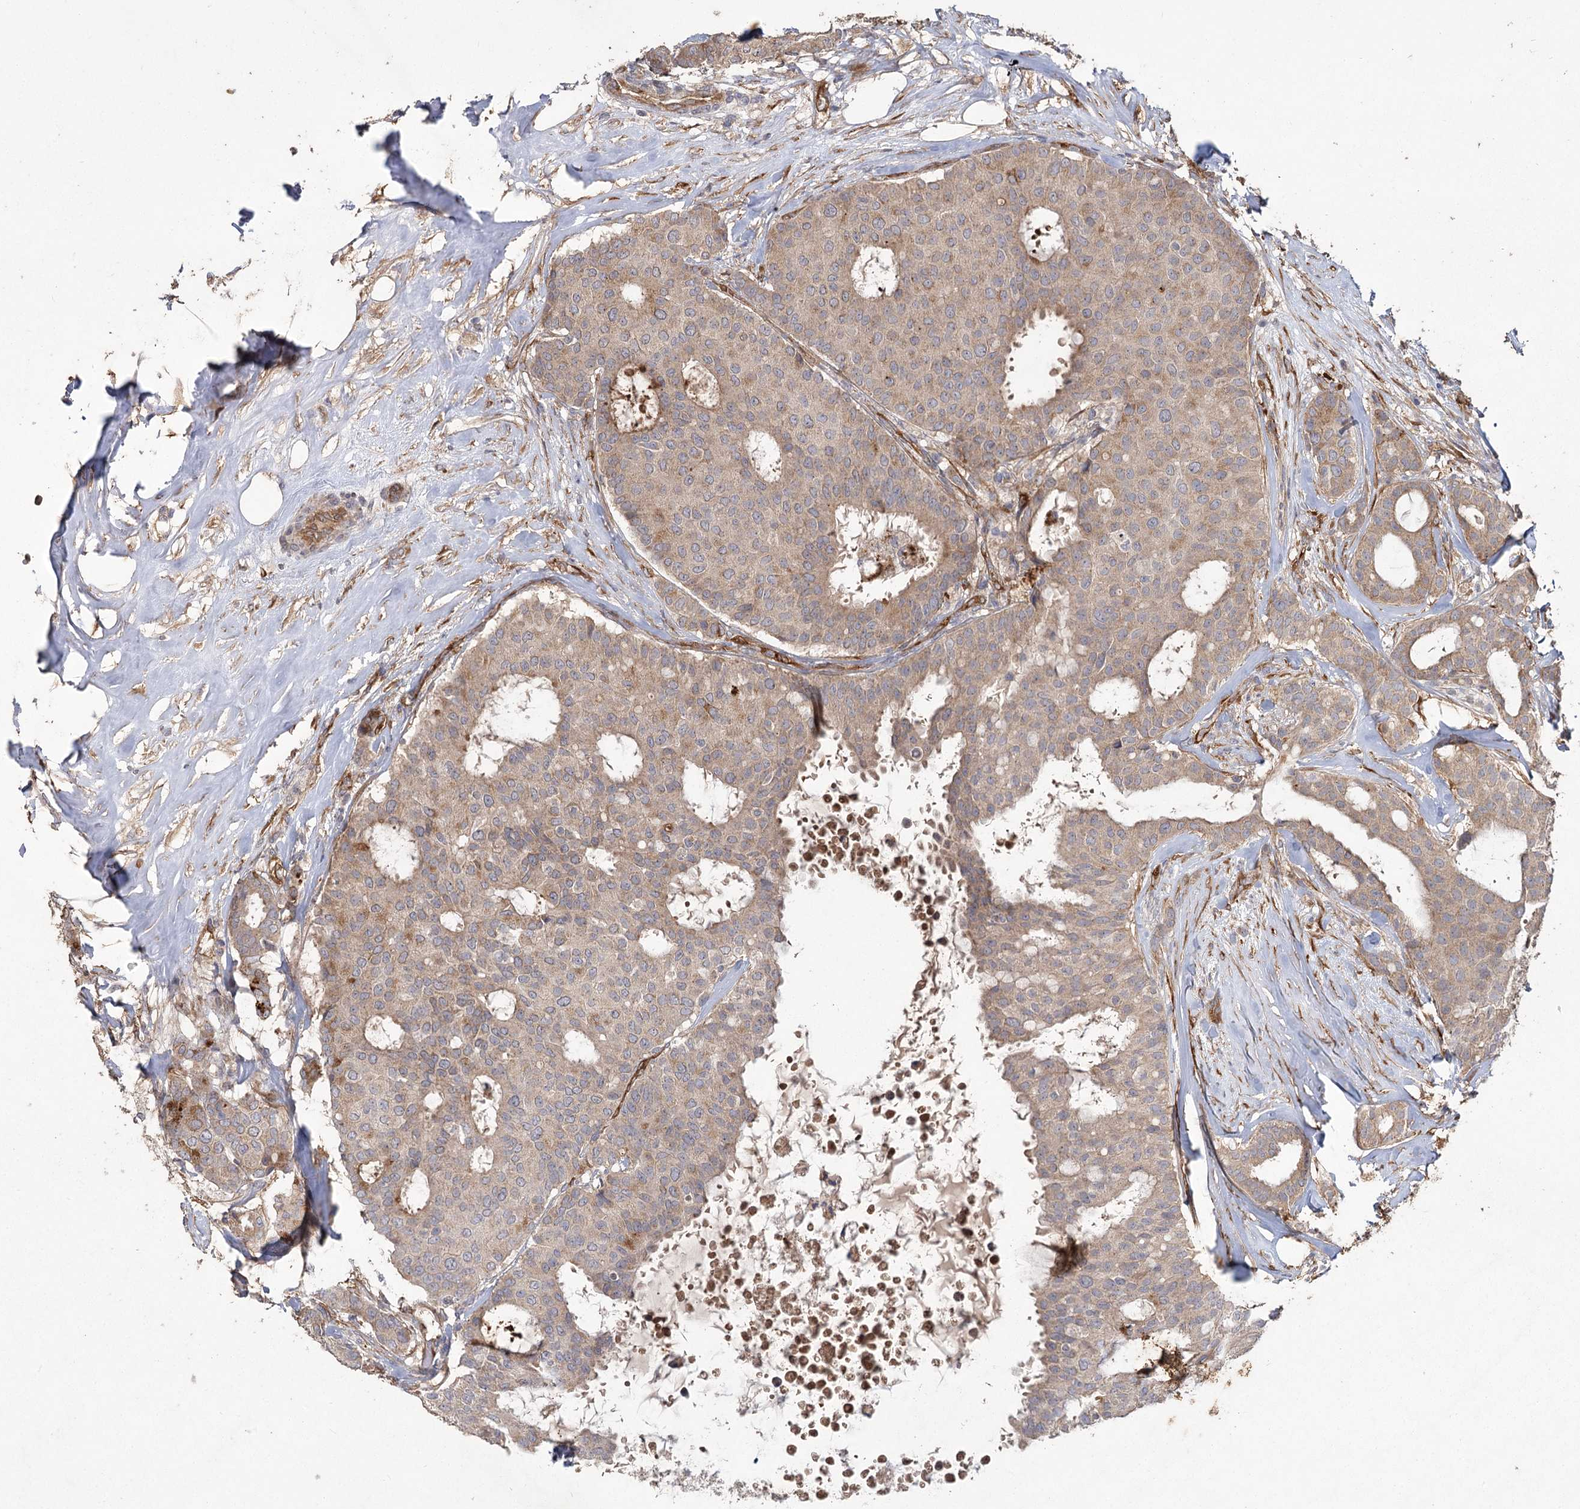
{"staining": {"intensity": "weak", "quantity": "25%-75%", "location": "cytoplasmic/membranous"}, "tissue": "breast cancer", "cell_type": "Tumor cells", "image_type": "cancer", "snomed": [{"axis": "morphology", "description": "Duct carcinoma"}, {"axis": "topography", "description": "Breast"}], "caption": "A histopathology image of breast cancer stained for a protein demonstrates weak cytoplasmic/membranous brown staining in tumor cells. The protein of interest is stained brown, and the nuclei are stained in blue (DAB IHC with brightfield microscopy, high magnification).", "gene": "RIN2", "patient": {"sex": "female", "age": 75}}